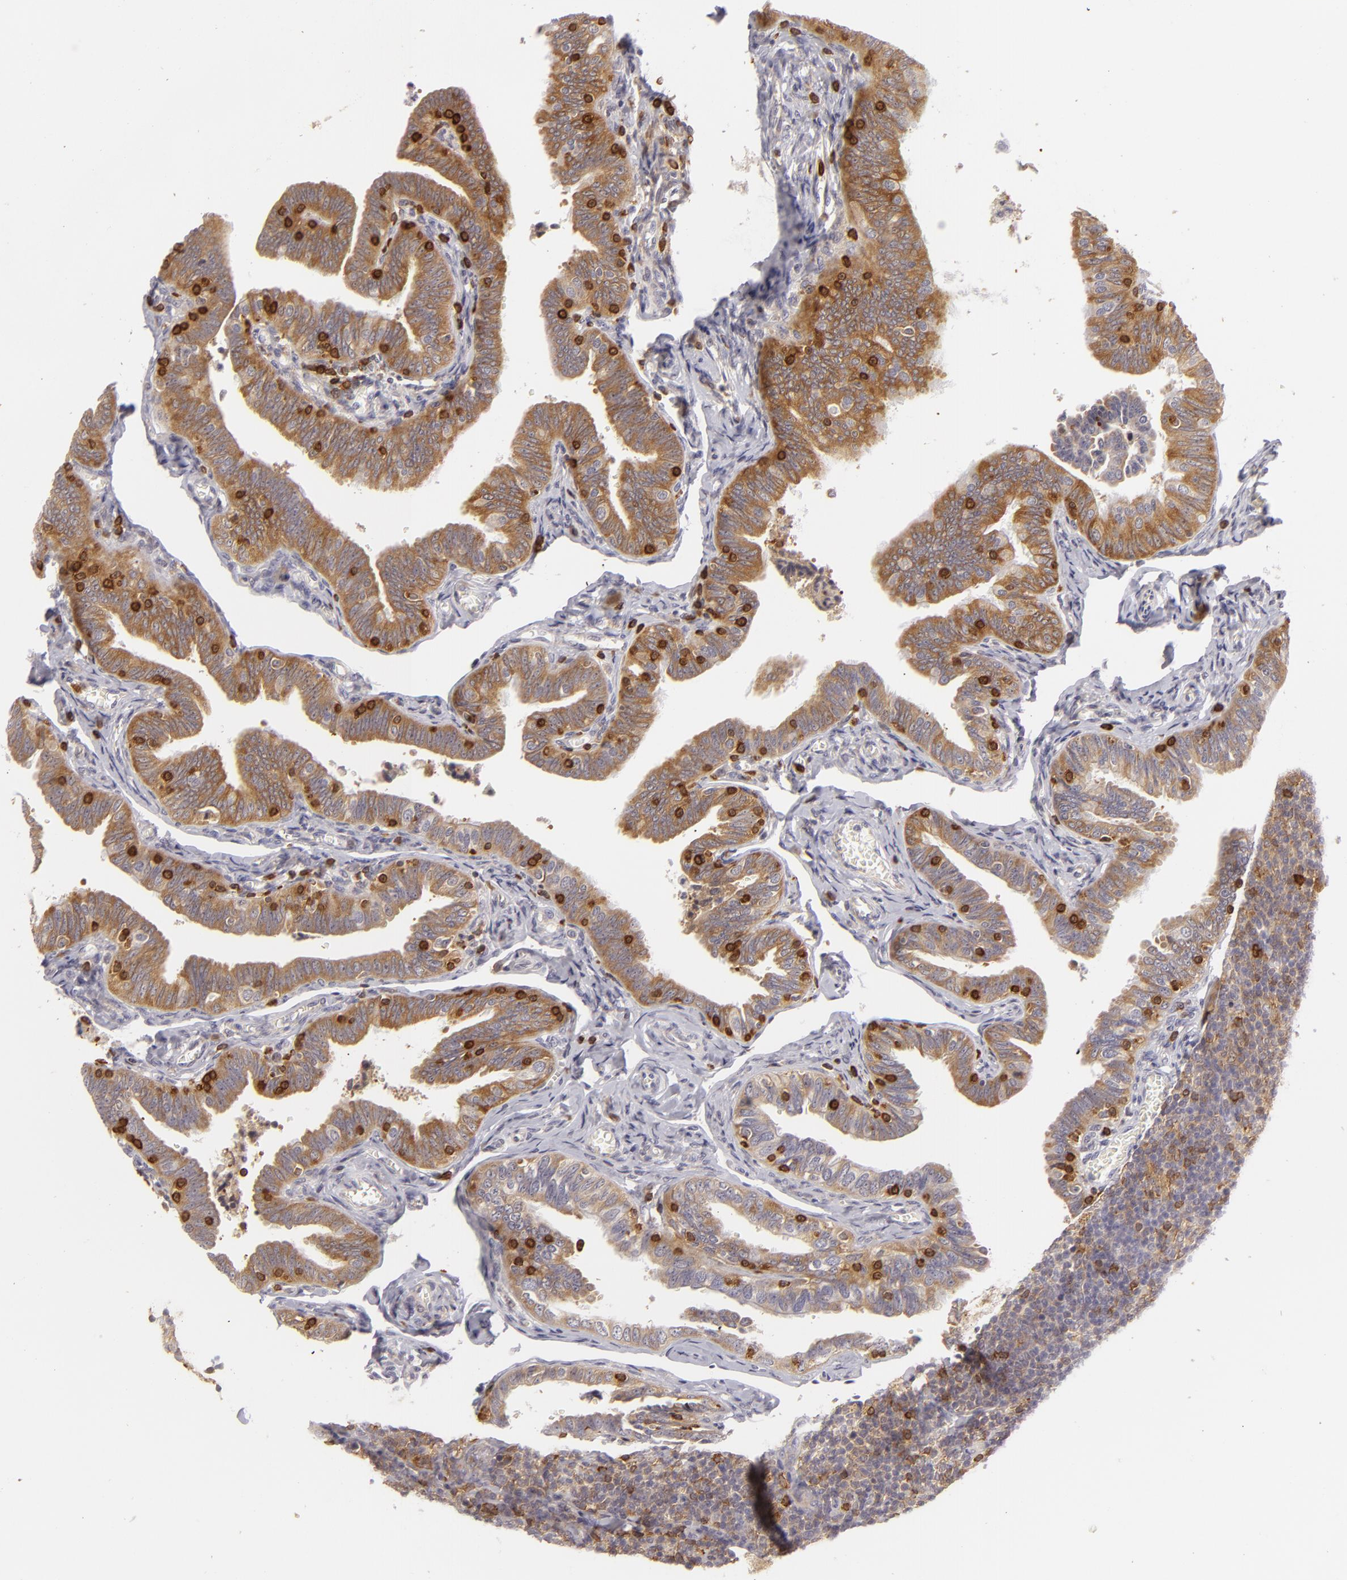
{"staining": {"intensity": "moderate", "quantity": "25%-75%", "location": "cytoplasmic/membranous"}, "tissue": "fallopian tube", "cell_type": "Glandular cells", "image_type": "normal", "snomed": [{"axis": "morphology", "description": "Normal tissue, NOS"}, {"axis": "topography", "description": "Fallopian tube"}, {"axis": "topography", "description": "Ovary"}], "caption": "Immunohistochemical staining of normal human fallopian tube reveals moderate cytoplasmic/membranous protein expression in about 25%-75% of glandular cells. The protein of interest is stained brown, and the nuclei are stained in blue (DAB (3,3'-diaminobenzidine) IHC with brightfield microscopy, high magnification).", "gene": "APOBEC3G", "patient": {"sex": "female", "age": 69}}